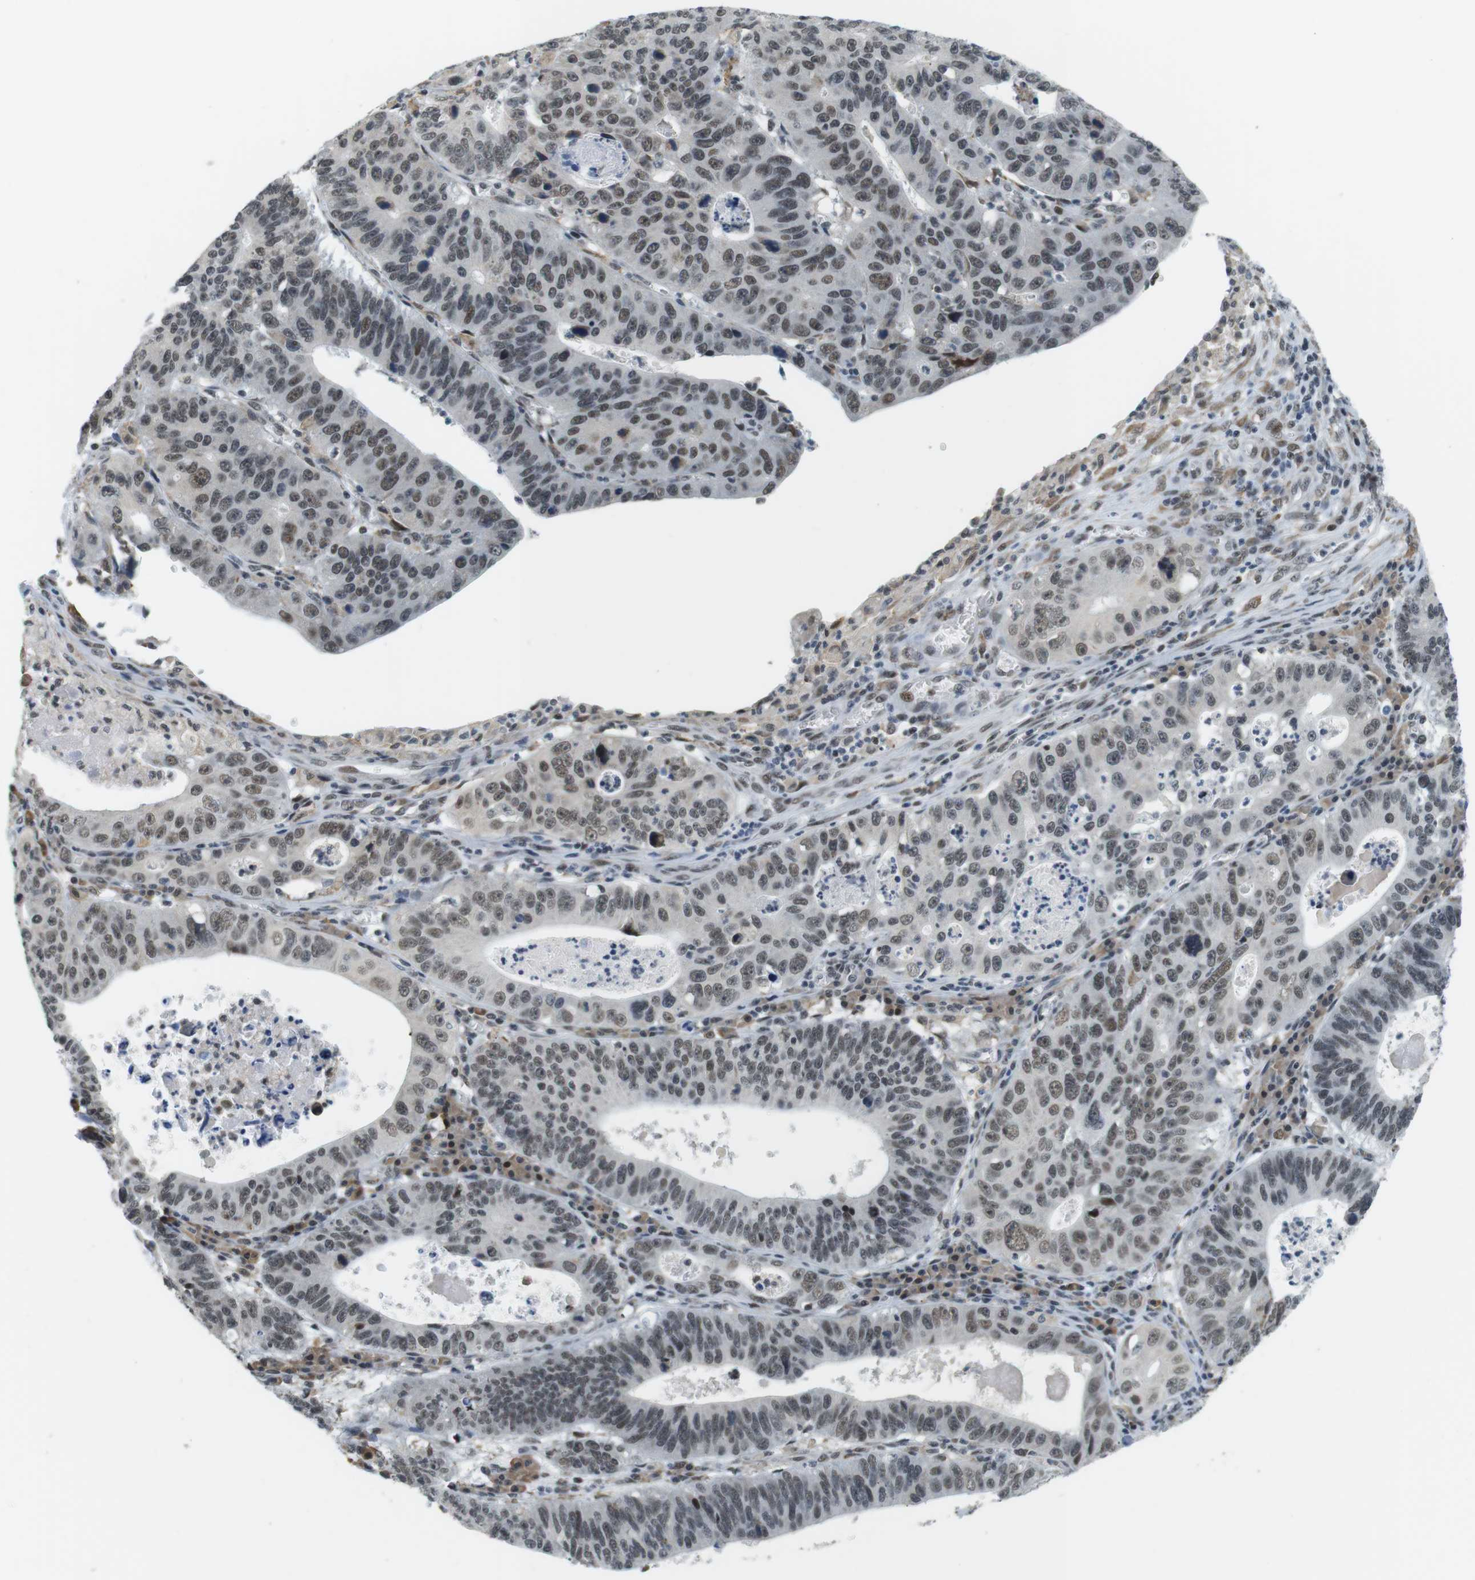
{"staining": {"intensity": "weak", "quantity": "<25%", "location": "nuclear"}, "tissue": "stomach cancer", "cell_type": "Tumor cells", "image_type": "cancer", "snomed": [{"axis": "morphology", "description": "Adenocarcinoma, NOS"}, {"axis": "topography", "description": "Stomach"}], "caption": "Human stomach cancer (adenocarcinoma) stained for a protein using immunohistochemistry (IHC) reveals no staining in tumor cells.", "gene": "RNF38", "patient": {"sex": "male", "age": 59}}